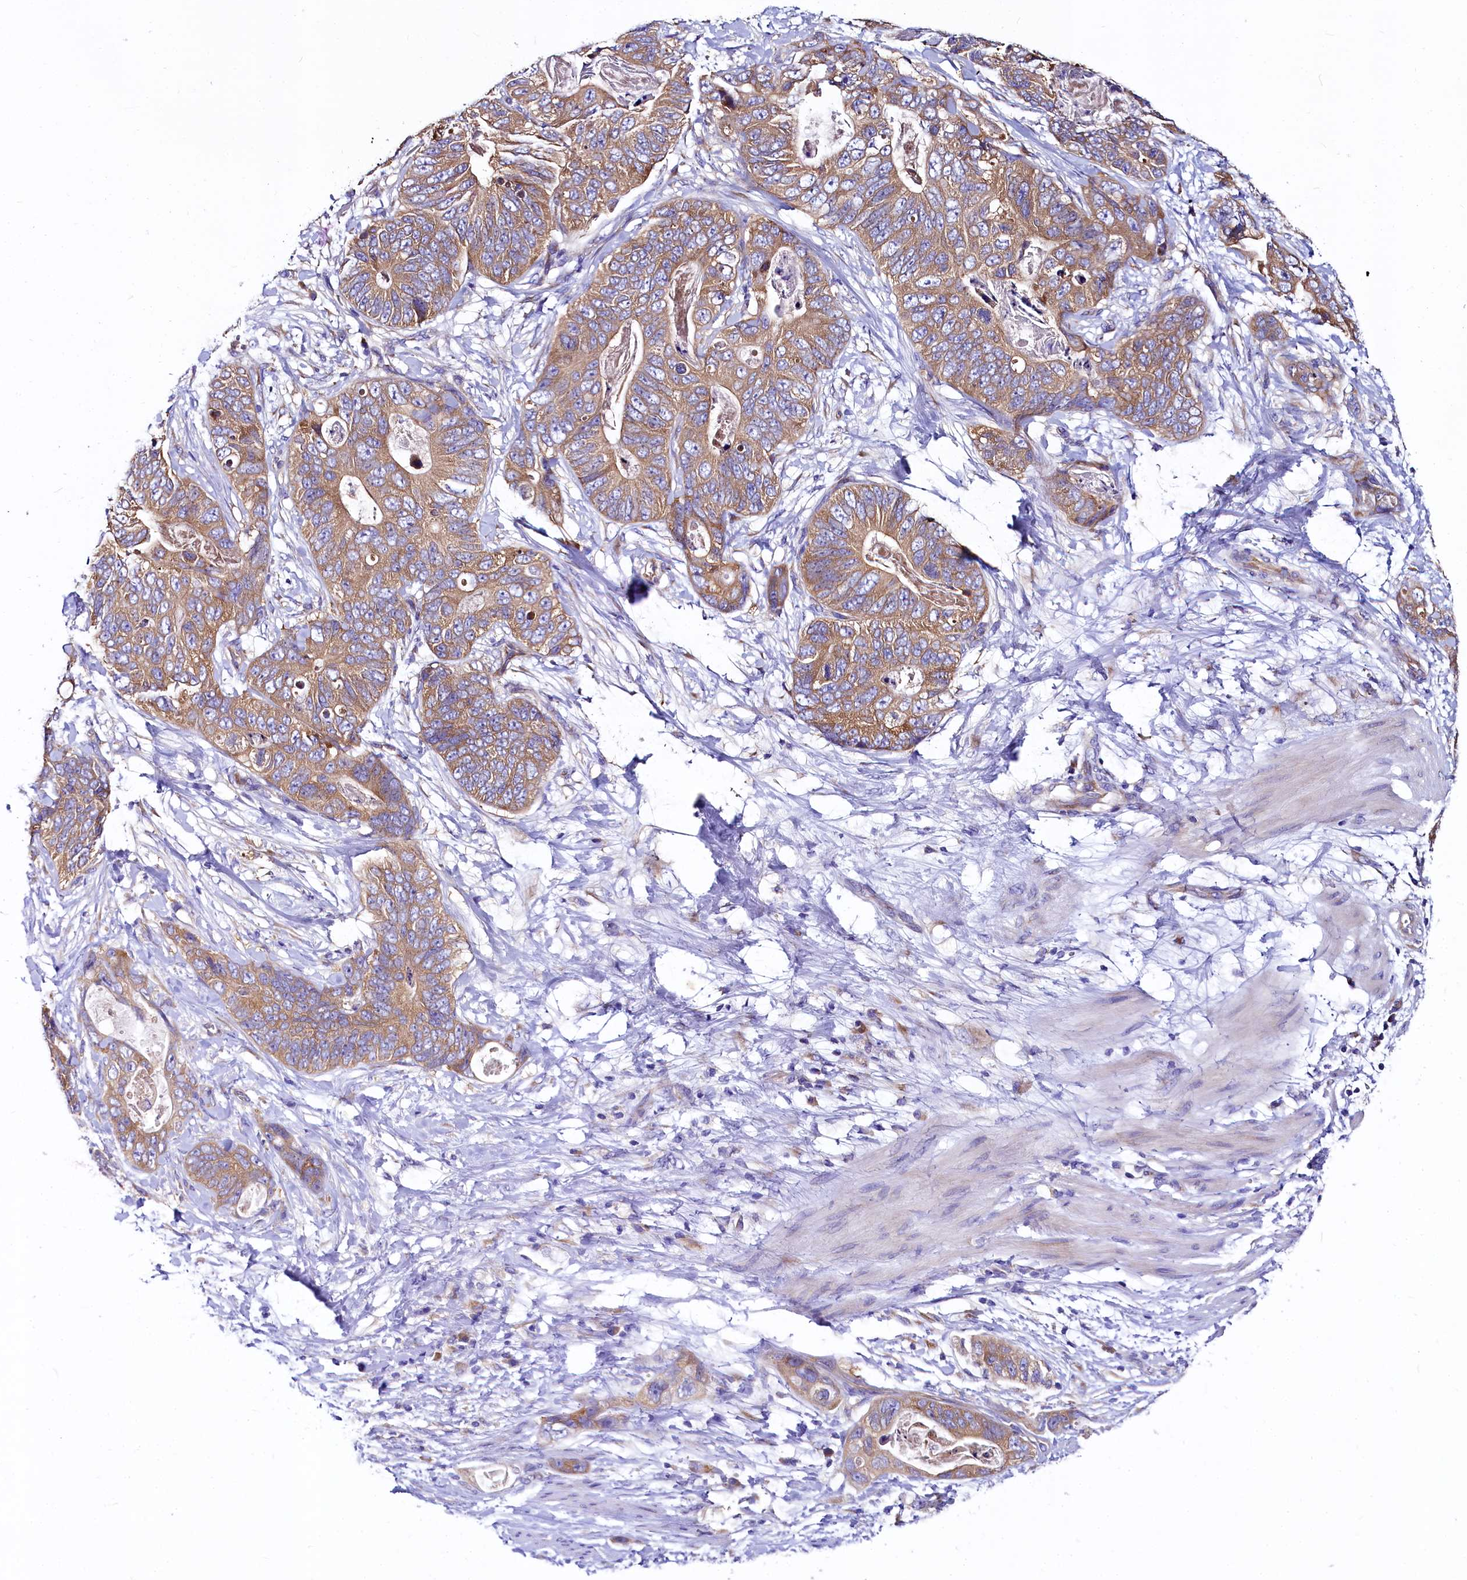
{"staining": {"intensity": "moderate", "quantity": ">75%", "location": "cytoplasmic/membranous"}, "tissue": "stomach cancer", "cell_type": "Tumor cells", "image_type": "cancer", "snomed": [{"axis": "morphology", "description": "Adenocarcinoma, NOS"}, {"axis": "topography", "description": "Stomach"}], "caption": "A brown stain highlights moderate cytoplasmic/membranous staining of a protein in human adenocarcinoma (stomach) tumor cells. (Brightfield microscopy of DAB IHC at high magnification).", "gene": "QARS1", "patient": {"sex": "female", "age": 89}}